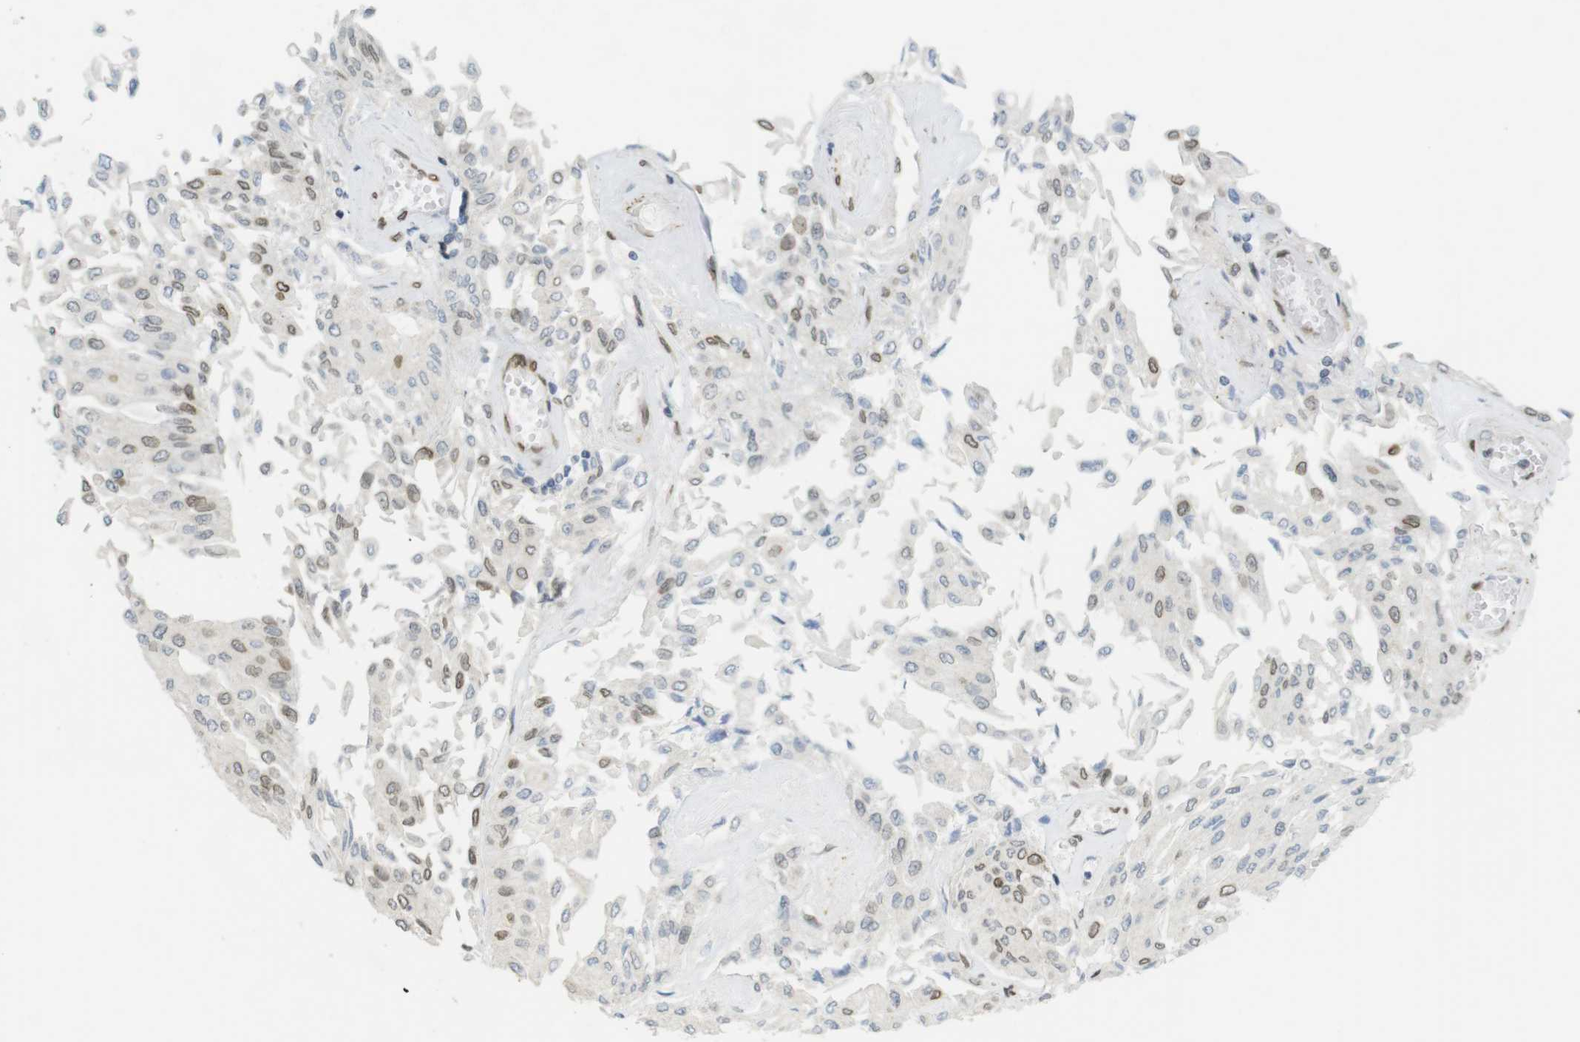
{"staining": {"intensity": "moderate", "quantity": "25%-75%", "location": "cytoplasmic/membranous,nuclear"}, "tissue": "urothelial cancer", "cell_type": "Tumor cells", "image_type": "cancer", "snomed": [{"axis": "morphology", "description": "Urothelial carcinoma, Low grade"}, {"axis": "topography", "description": "Urinary bladder"}], "caption": "Urothelial cancer was stained to show a protein in brown. There is medium levels of moderate cytoplasmic/membranous and nuclear positivity in about 25%-75% of tumor cells.", "gene": "ARL6IP6", "patient": {"sex": "male", "age": 67}}